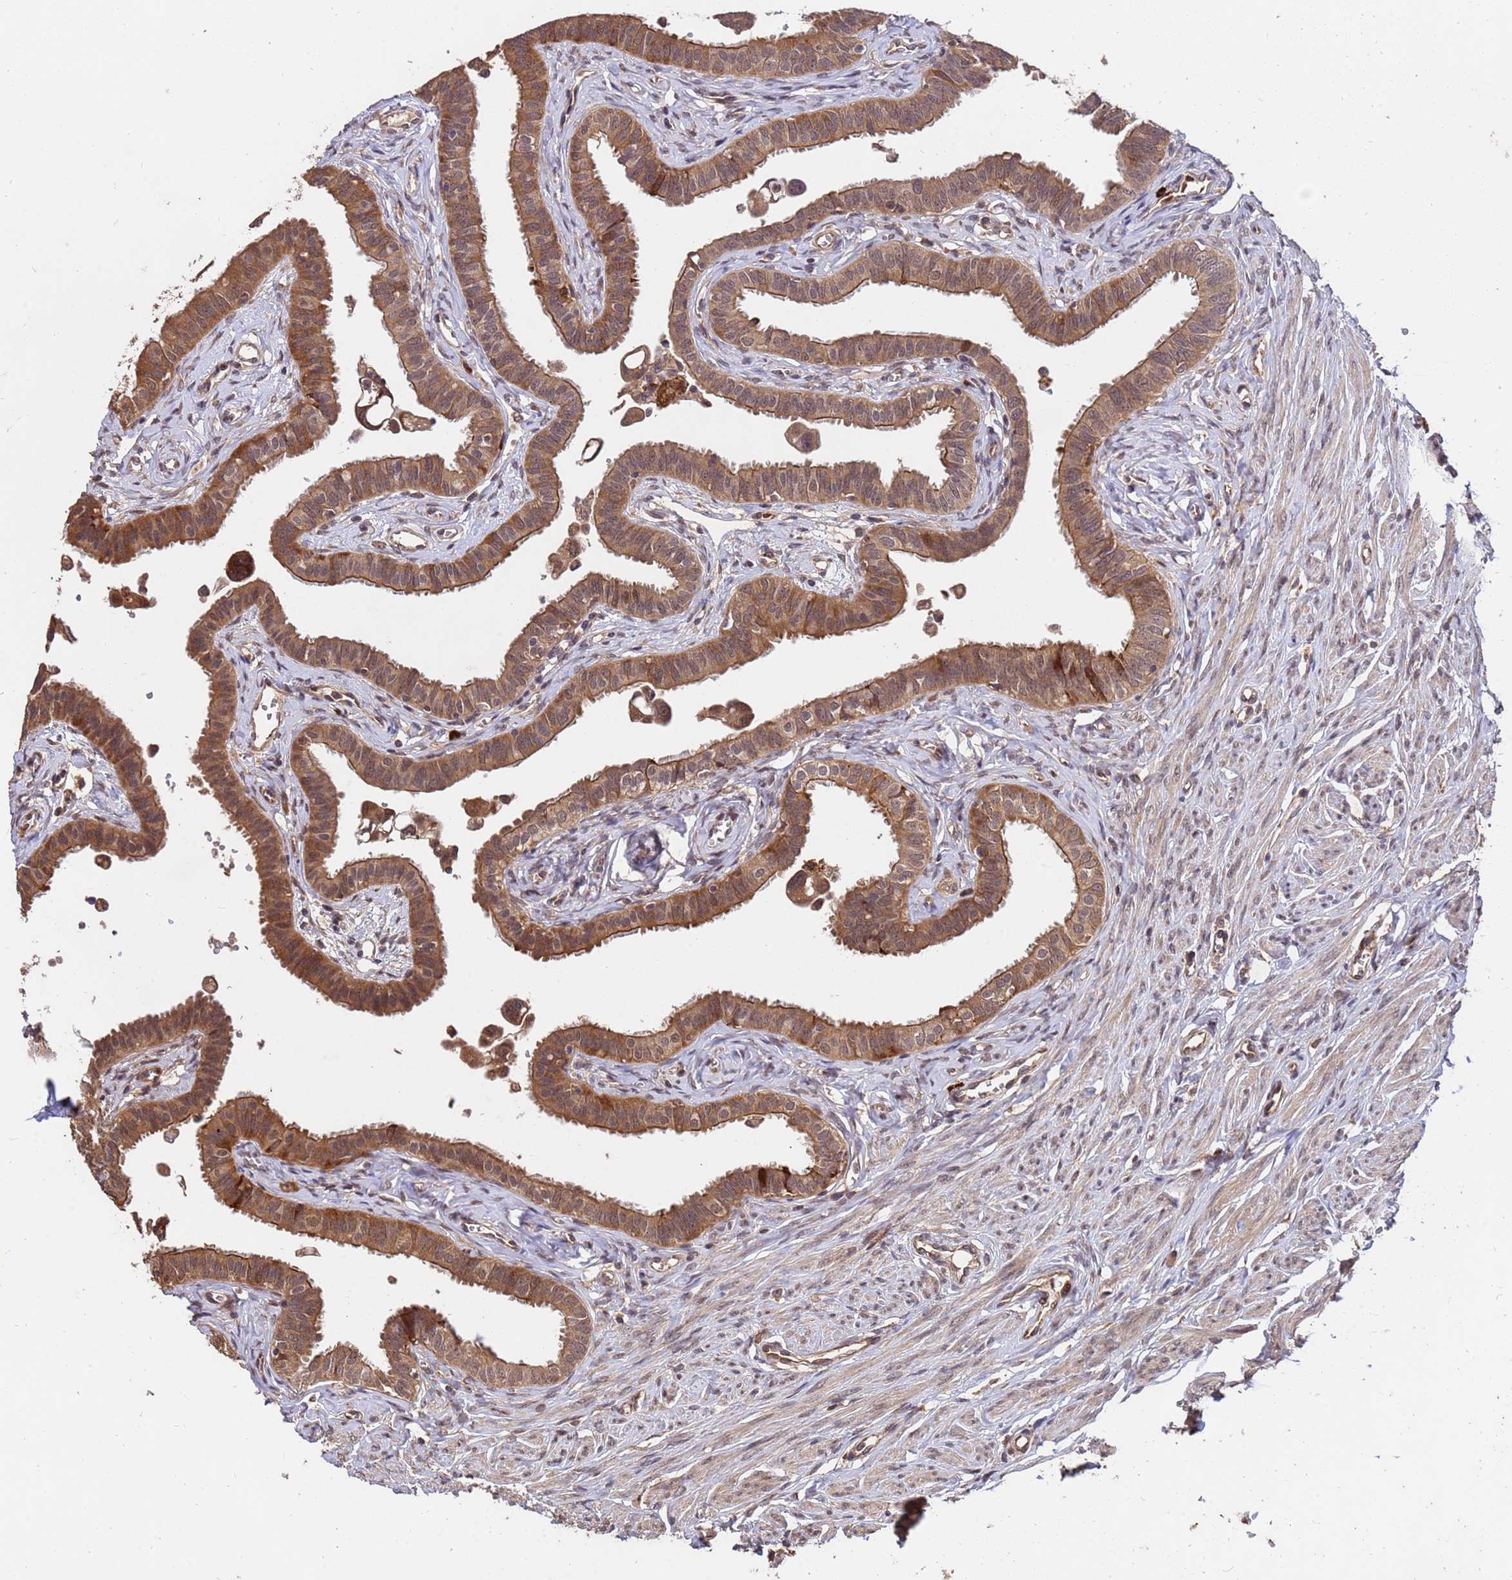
{"staining": {"intensity": "moderate", "quantity": ">75%", "location": "cytoplasmic/membranous"}, "tissue": "fallopian tube", "cell_type": "Glandular cells", "image_type": "normal", "snomed": [{"axis": "morphology", "description": "Normal tissue, NOS"}, {"axis": "morphology", "description": "Carcinoma, NOS"}, {"axis": "topography", "description": "Fallopian tube"}, {"axis": "topography", "description": "Ovary"}], "caption": "Immunohistochemical staining of benign fallopian tube shows >75% levels of moderate cytoplasmic/membranous protein staining in approximately >75% of glandular cells.", "gene": "ZNF619", "patient": {"sex": "female", "age": 59}}